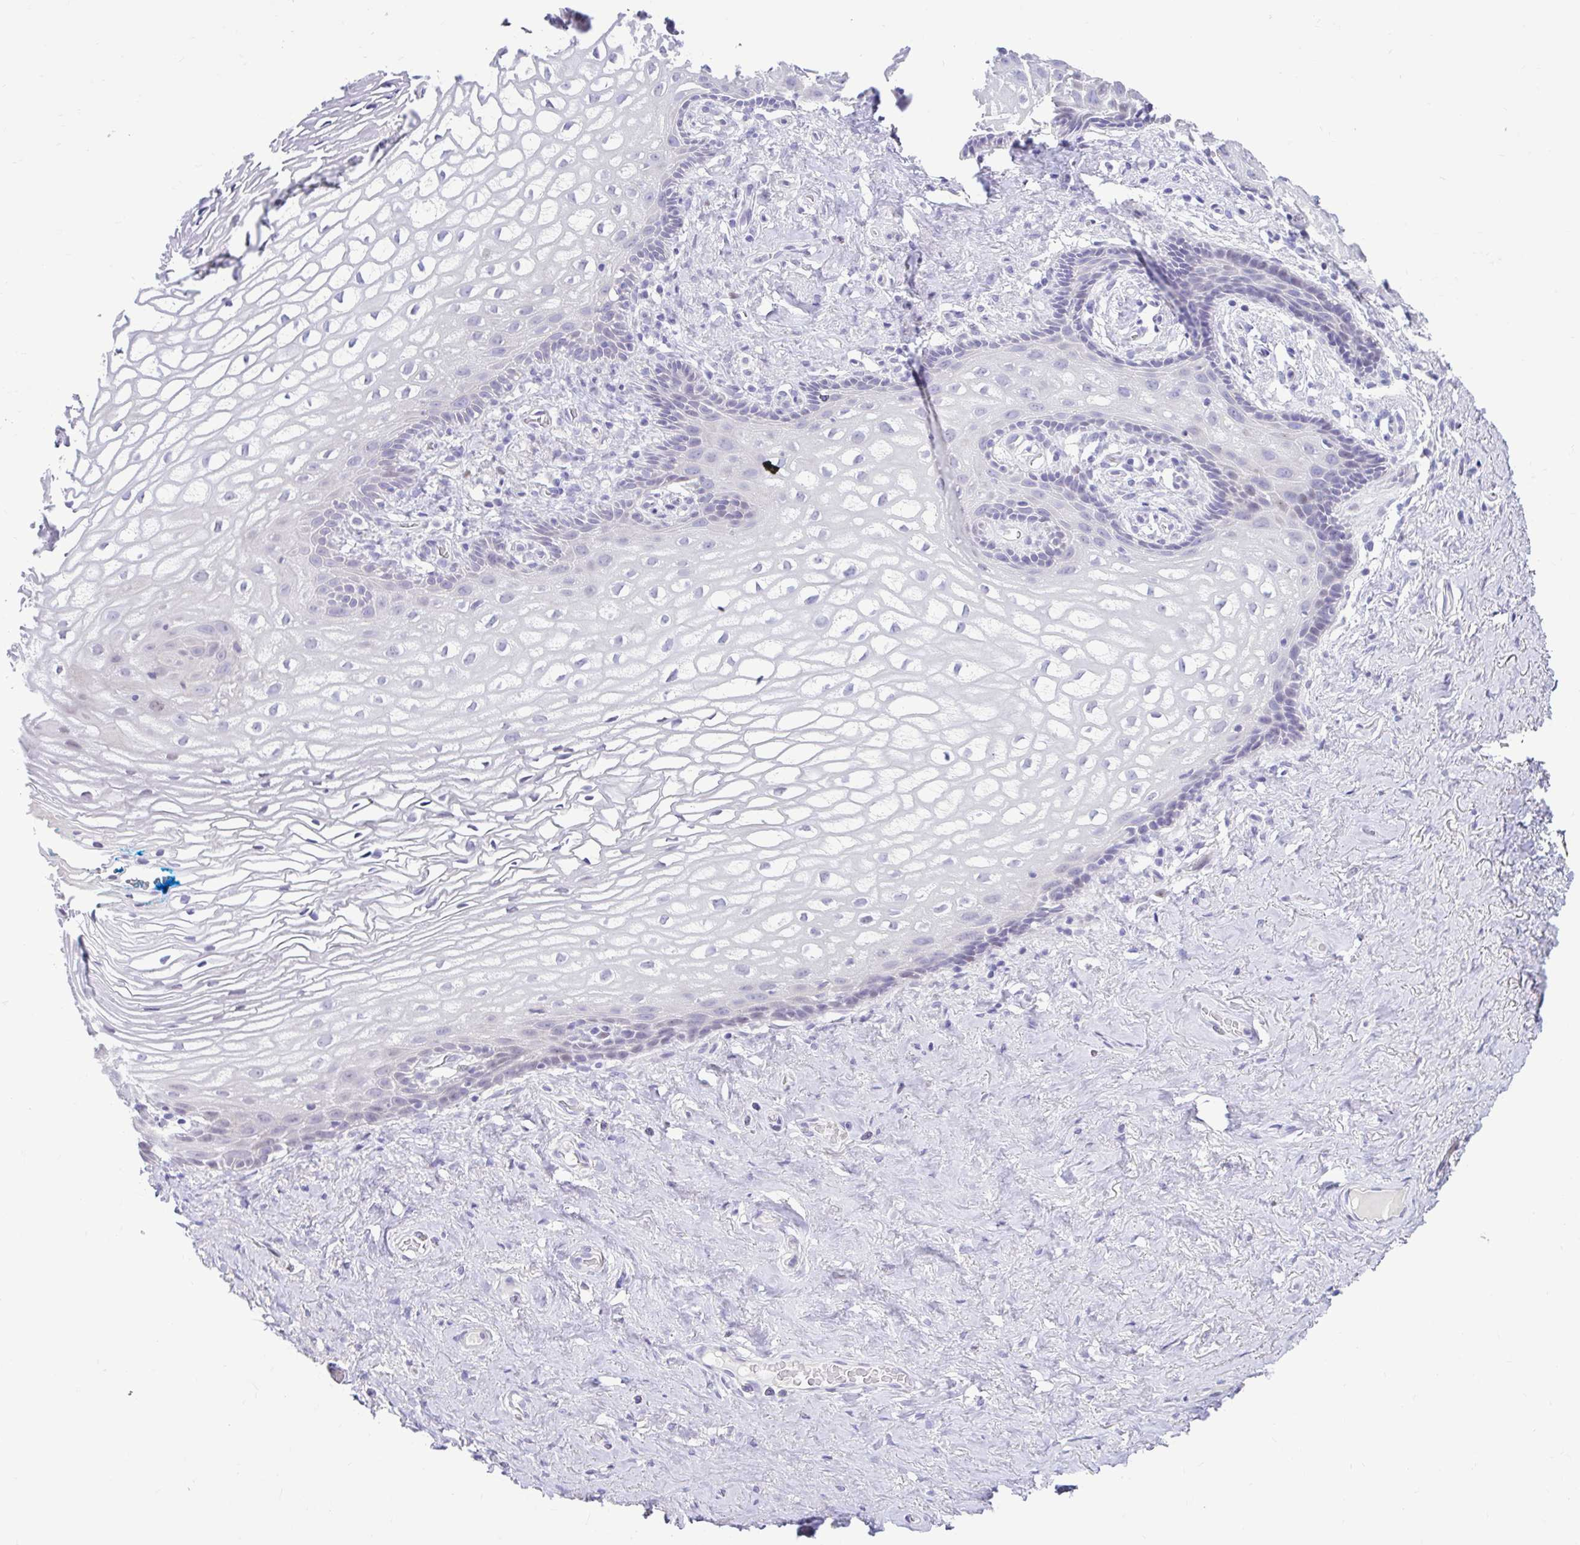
{"staining": {"intensity": "negative", "quantity": "none", "location": "none"}, "tissue": "vagina", "cell_type": "Squamous epithelial cells", "image_type": "normal", "snomed": [{"axis": "morphology", "description": "Normal tissue, NOS"}, {"axis": "morphology", "description": "Adenocarcinoma, NOS"}, {"axis": "topography", "description": "Rectum"}, {"axis": "topography", "description": "Vagina"}, {"axis": "topography", "description": "Peripheral nerve tissue"}], "caption": "A histopathology image of vagina stained for a protein shows no brown staining in squamous epithelial cells. Brightfield microscopy of immunohistochemistry (IHC) stained with DAB (3,3'-diaminobenzidine) (brown) and hematoxylin (blue), captured at high magnification.", "gene": "NHLH2", "patient": {"sex": "female", "age": 71}}